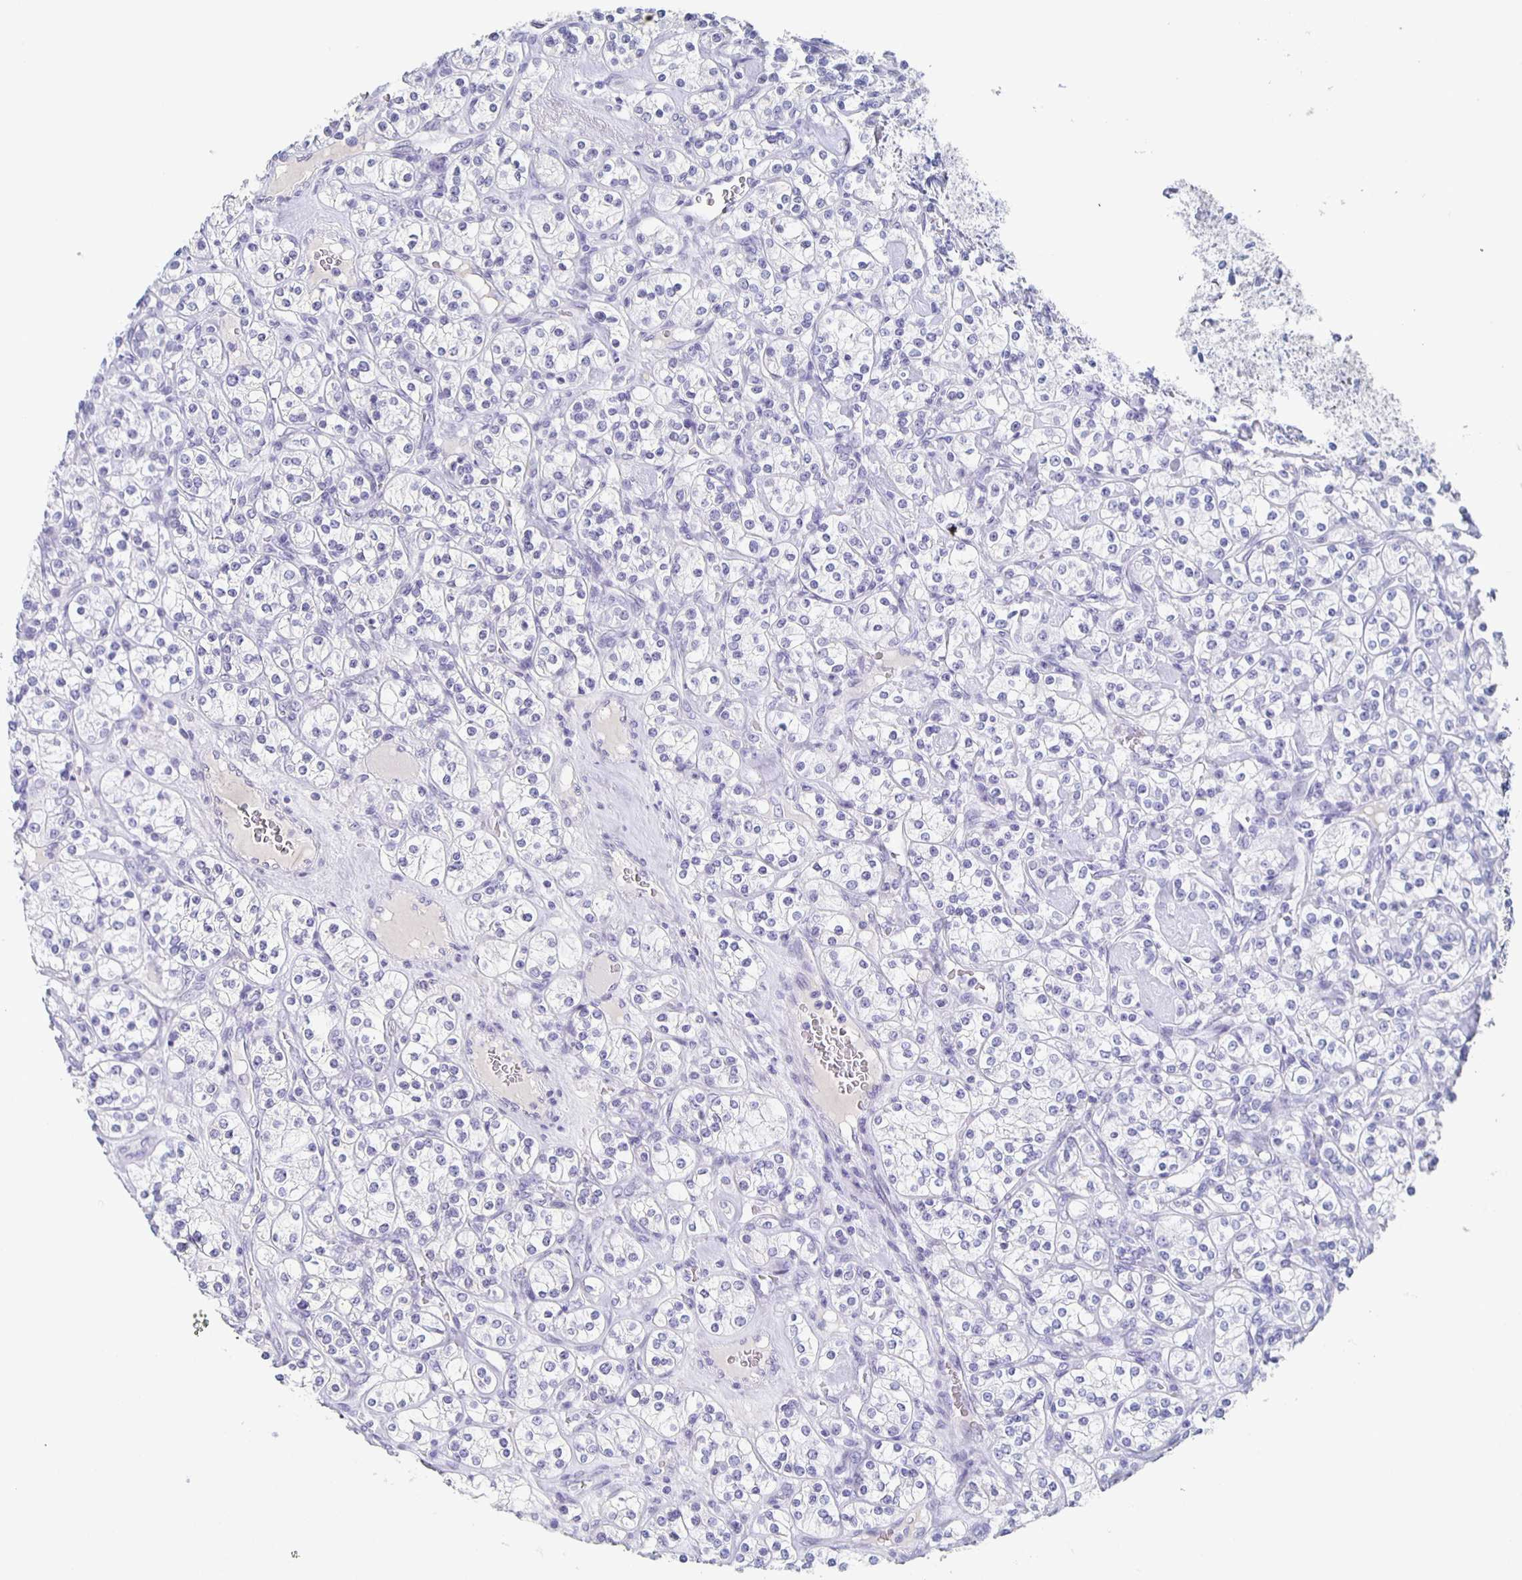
{"staining": {"intensity": "negative", "quantity": "none", "location": "none"}, "tissue": "renal cancer", "cell_type": "Tumor cells", "image_type": "cancer", "snomed": [{"axis": "morphology", "description": "Adenocarcinoma, NOS"}, {"axis": "topography", "description": "Kidney"}], "caption": "This is a histopathology image of IHC staining of renal adenocarcinoma, which shows no expression in tumor cells. The staining is performed using DAB brown chromogen with nuclei counter-stained in using hematoxylin.", "gene": "CCDC17", "patient": {"sex": "male", "age": 77}}